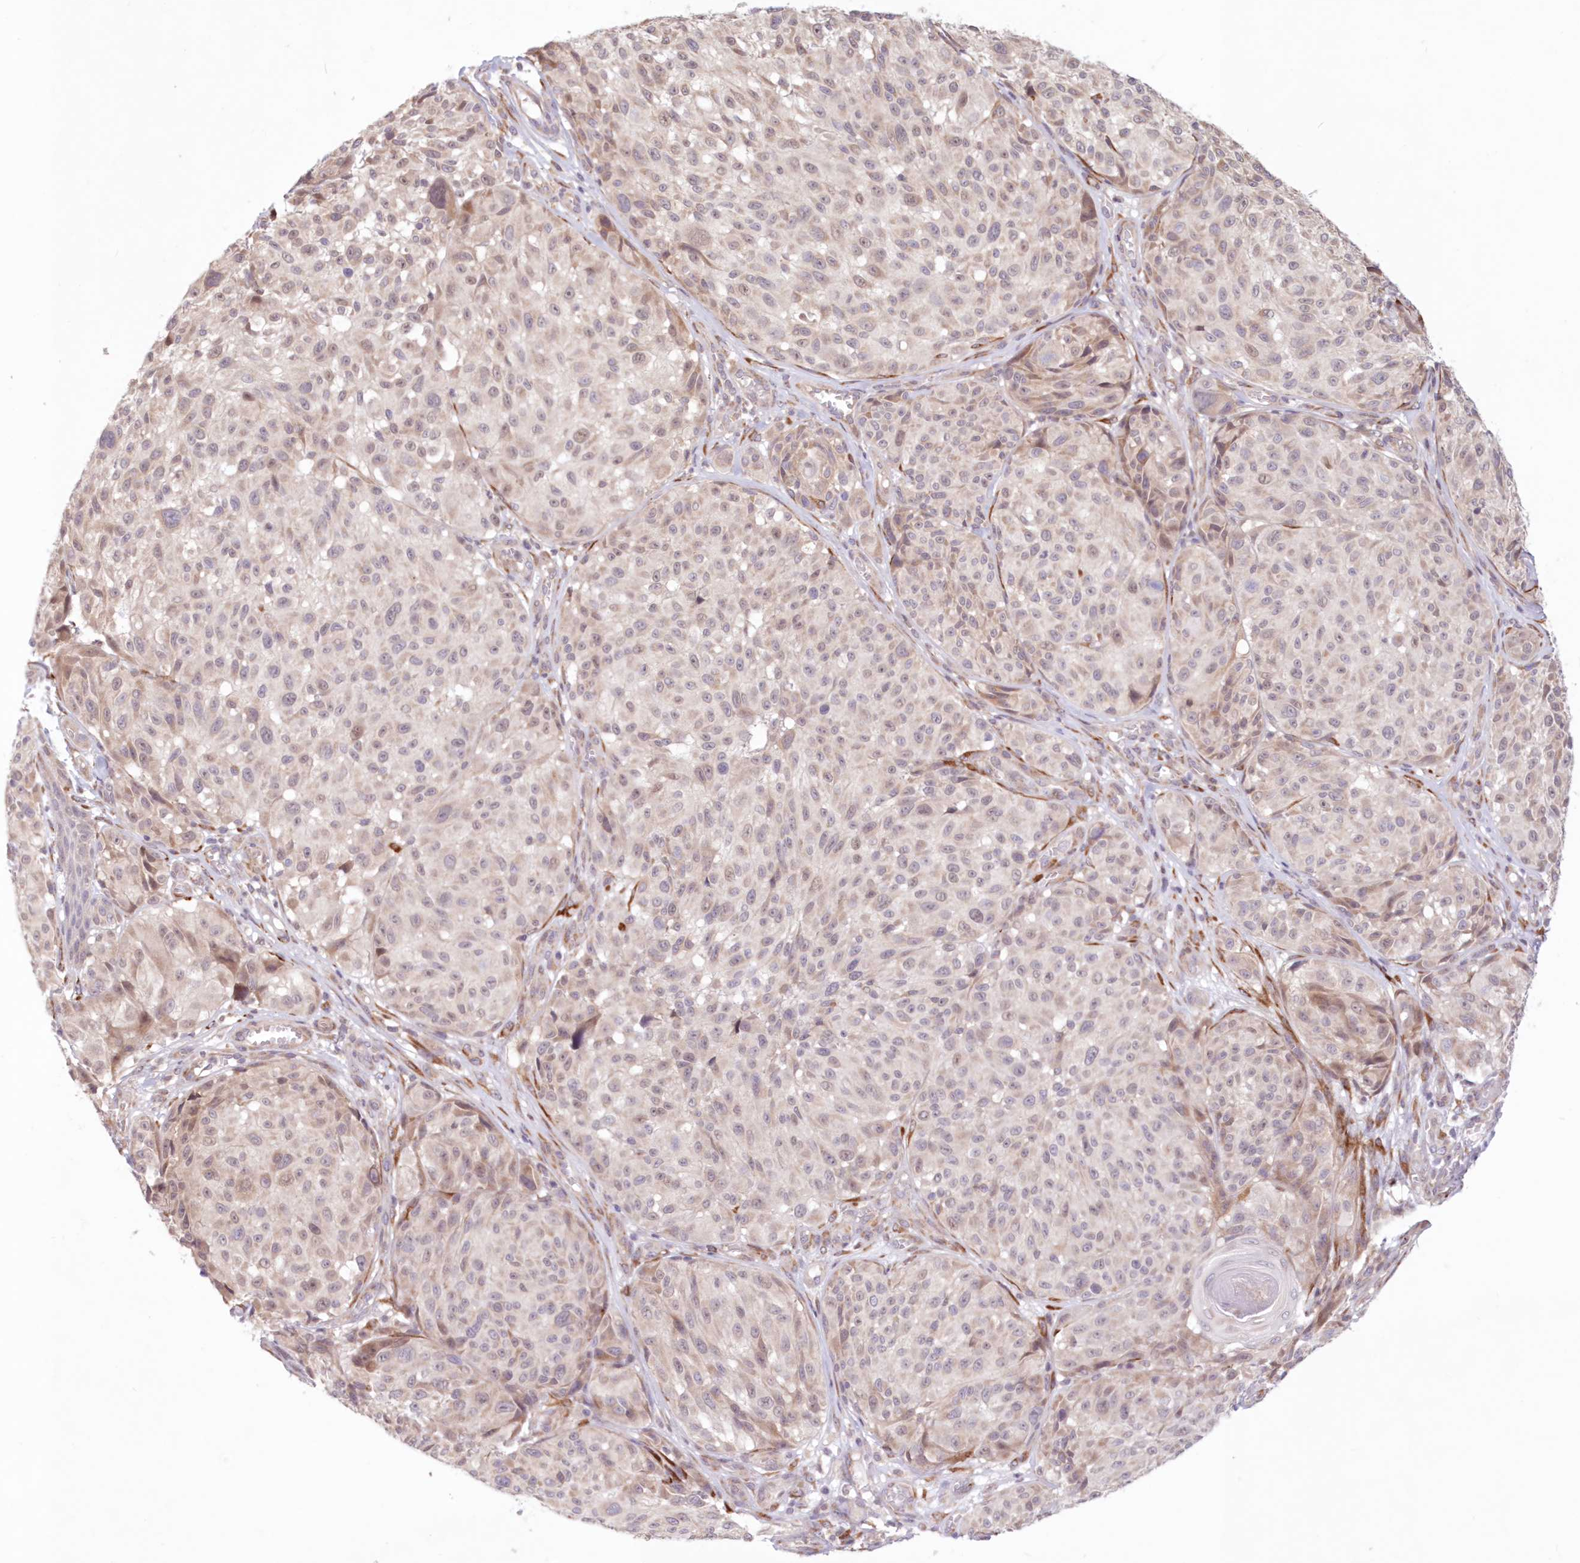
{"staining": {"intensity": "weak", "quantity": "<25%", "location": "cytoplasmic/membranous"}, "tissue": "melanoma", "cell_type": "Tumor cells", "image_type": "cancer", "snomed": [{"axis": "morphology", "description": "Malignant melanoma, NOS"}, {"axis": "topography", "description": "Skin"}], "caption": "DAB (3,3'-diaminobenzidine) immunohistochemical staining of melanoma displays no significant positivity in tumor cells.", "gene": "PCYOX1L", "patient": {"sex": "male", "age": 83}}